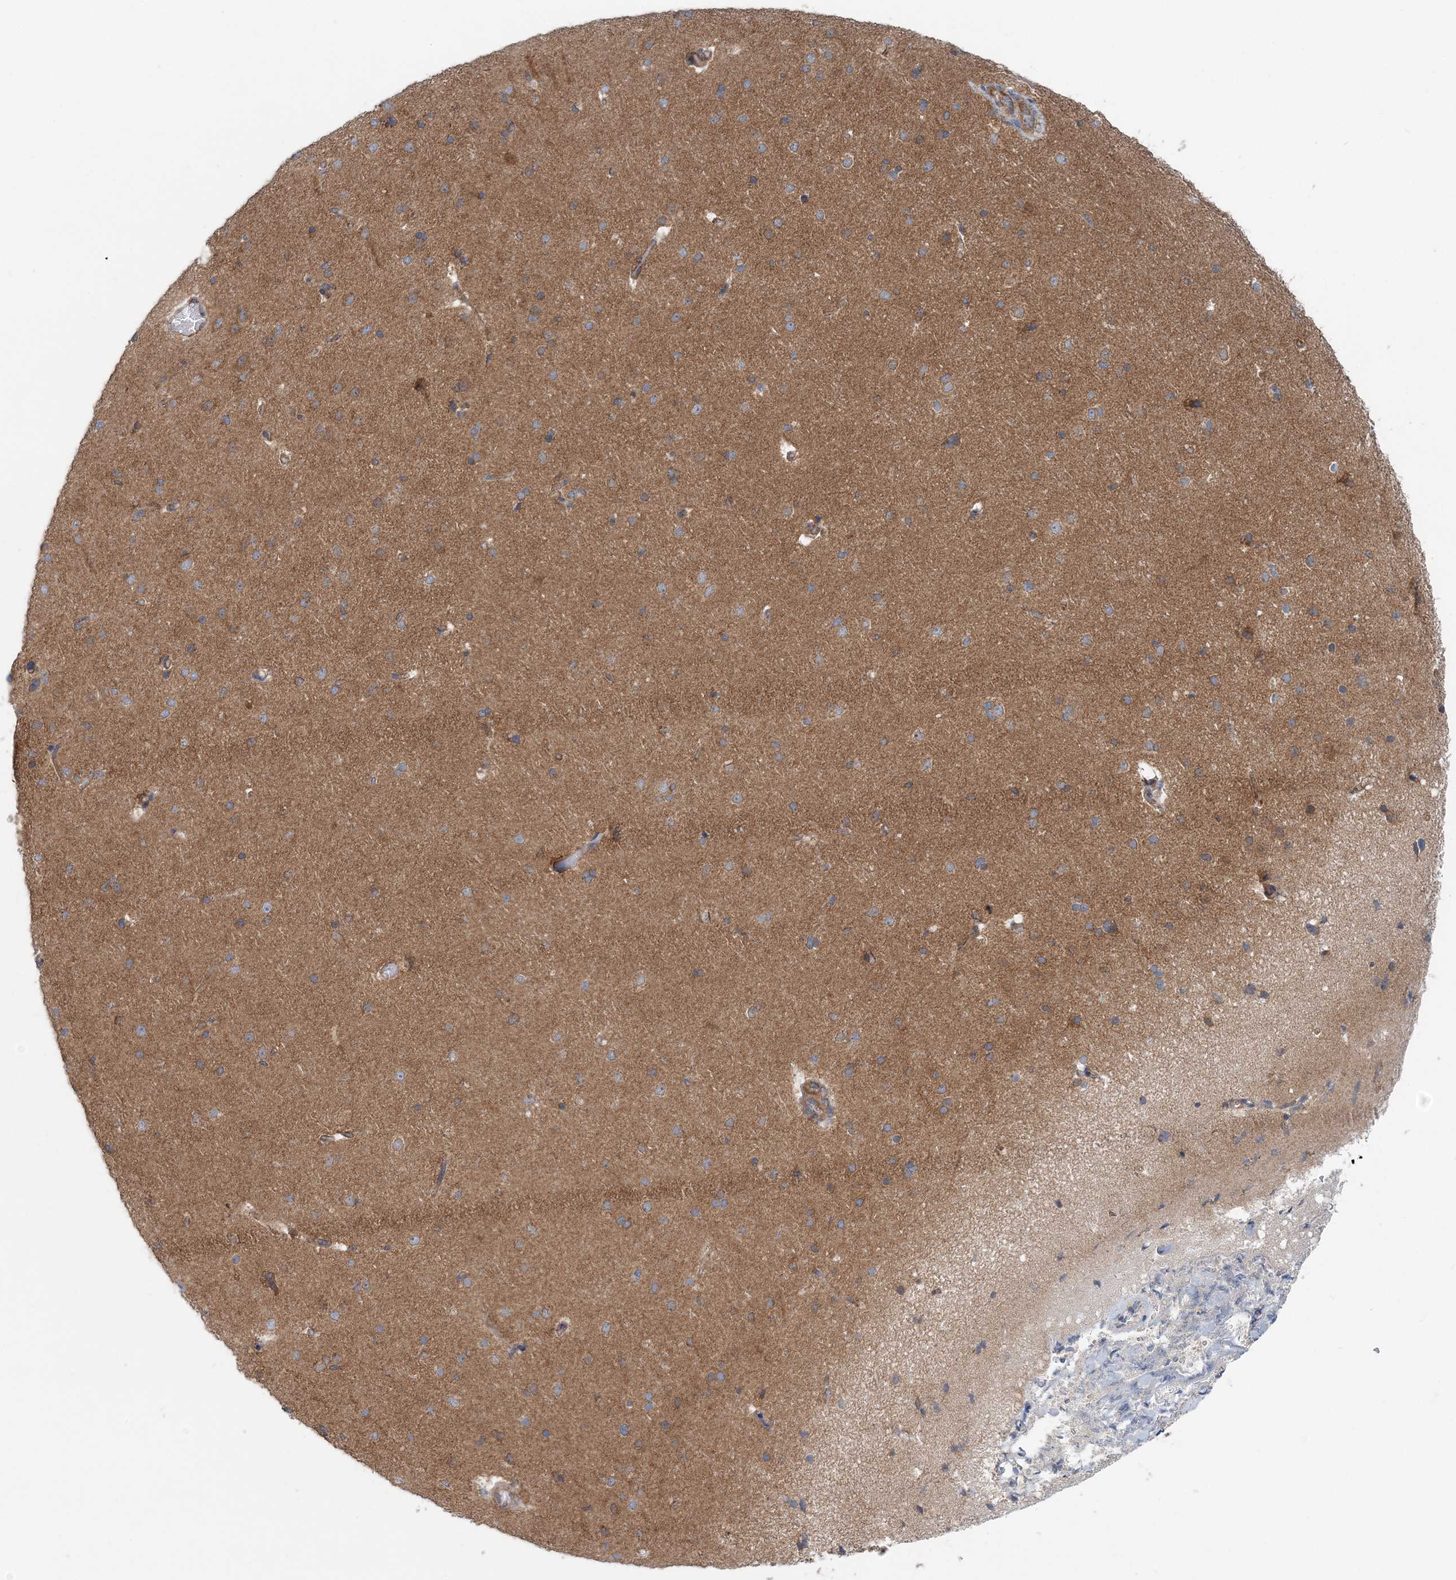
{"staining": {"intensity": "weak", "quantity": ">75%", "location": "cytoplasmic/membranous"}, "tissue": "cerebral cortex", "cell_type": "Endothelial cells", "image_type": "normal", "snomed": [{"axis": "morphology", "description": "Normal tissue, NOS"}, {"axis": "topography", "description": "Cerebral cortex"}], "caption": "High-power microscopy captured an immunohistochemistry (IHC) micrograph of benign cerebral cortex, revealing weak cytoplasmic/membranous expression in approximately >75% of endothelial cells. The protein of interest is stained brown, and the nuclei are stained in blue (DAB (3,3'-diaminobenzidine) IHC with brightfield microscopy, high magnification).", "gene": "MOB4", "patient": {"sex": "male", "age": 34}}